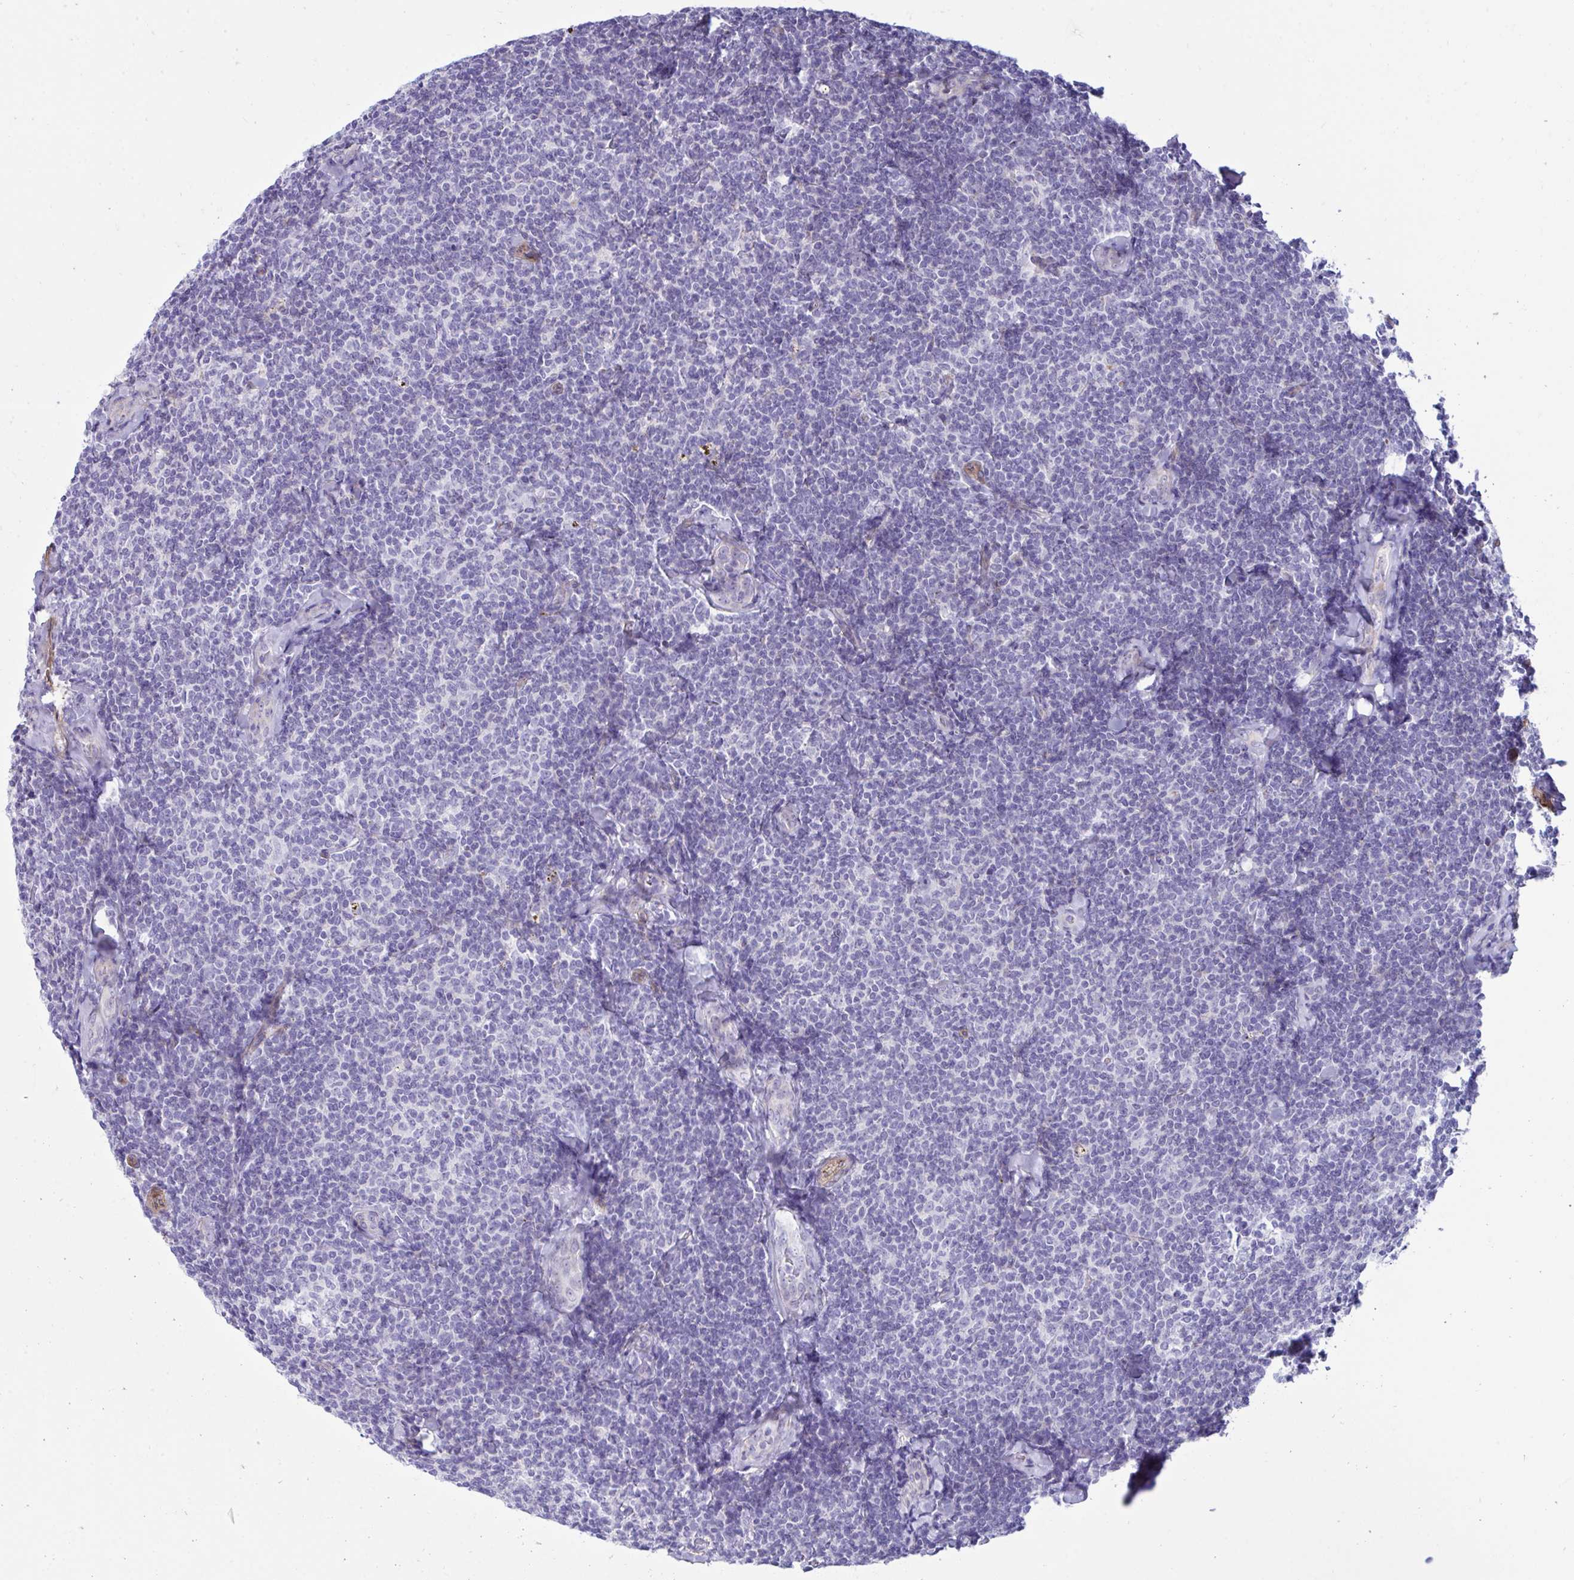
{"staining": {"intensity": "negative", "quantity": "none", "location": "none"}, "tissue": "lymphoma", "cell_type": "Tumor cells", "image_type": "cancer", "snomed": [{"axis": "morphology", "description": "Malignant lymphoma, non-Hodgkin's type, Low grade"}, {"axis": "topography", "description": "Lymph node"}], "caption": "Immunohistochemistry (IHC) image of malignant lymphoma, non-Hodgkin's type (low-grade) stained for a protein (brown), which demonstrates no staining in tumor cells. The staining is performed using DAB (3,3'-diaminobenzidine) brown chromogen with nuclei counter-stained in using hematoxylin.", "gene": "UBL3", "patient": {"sex": "female", "age": 56}}